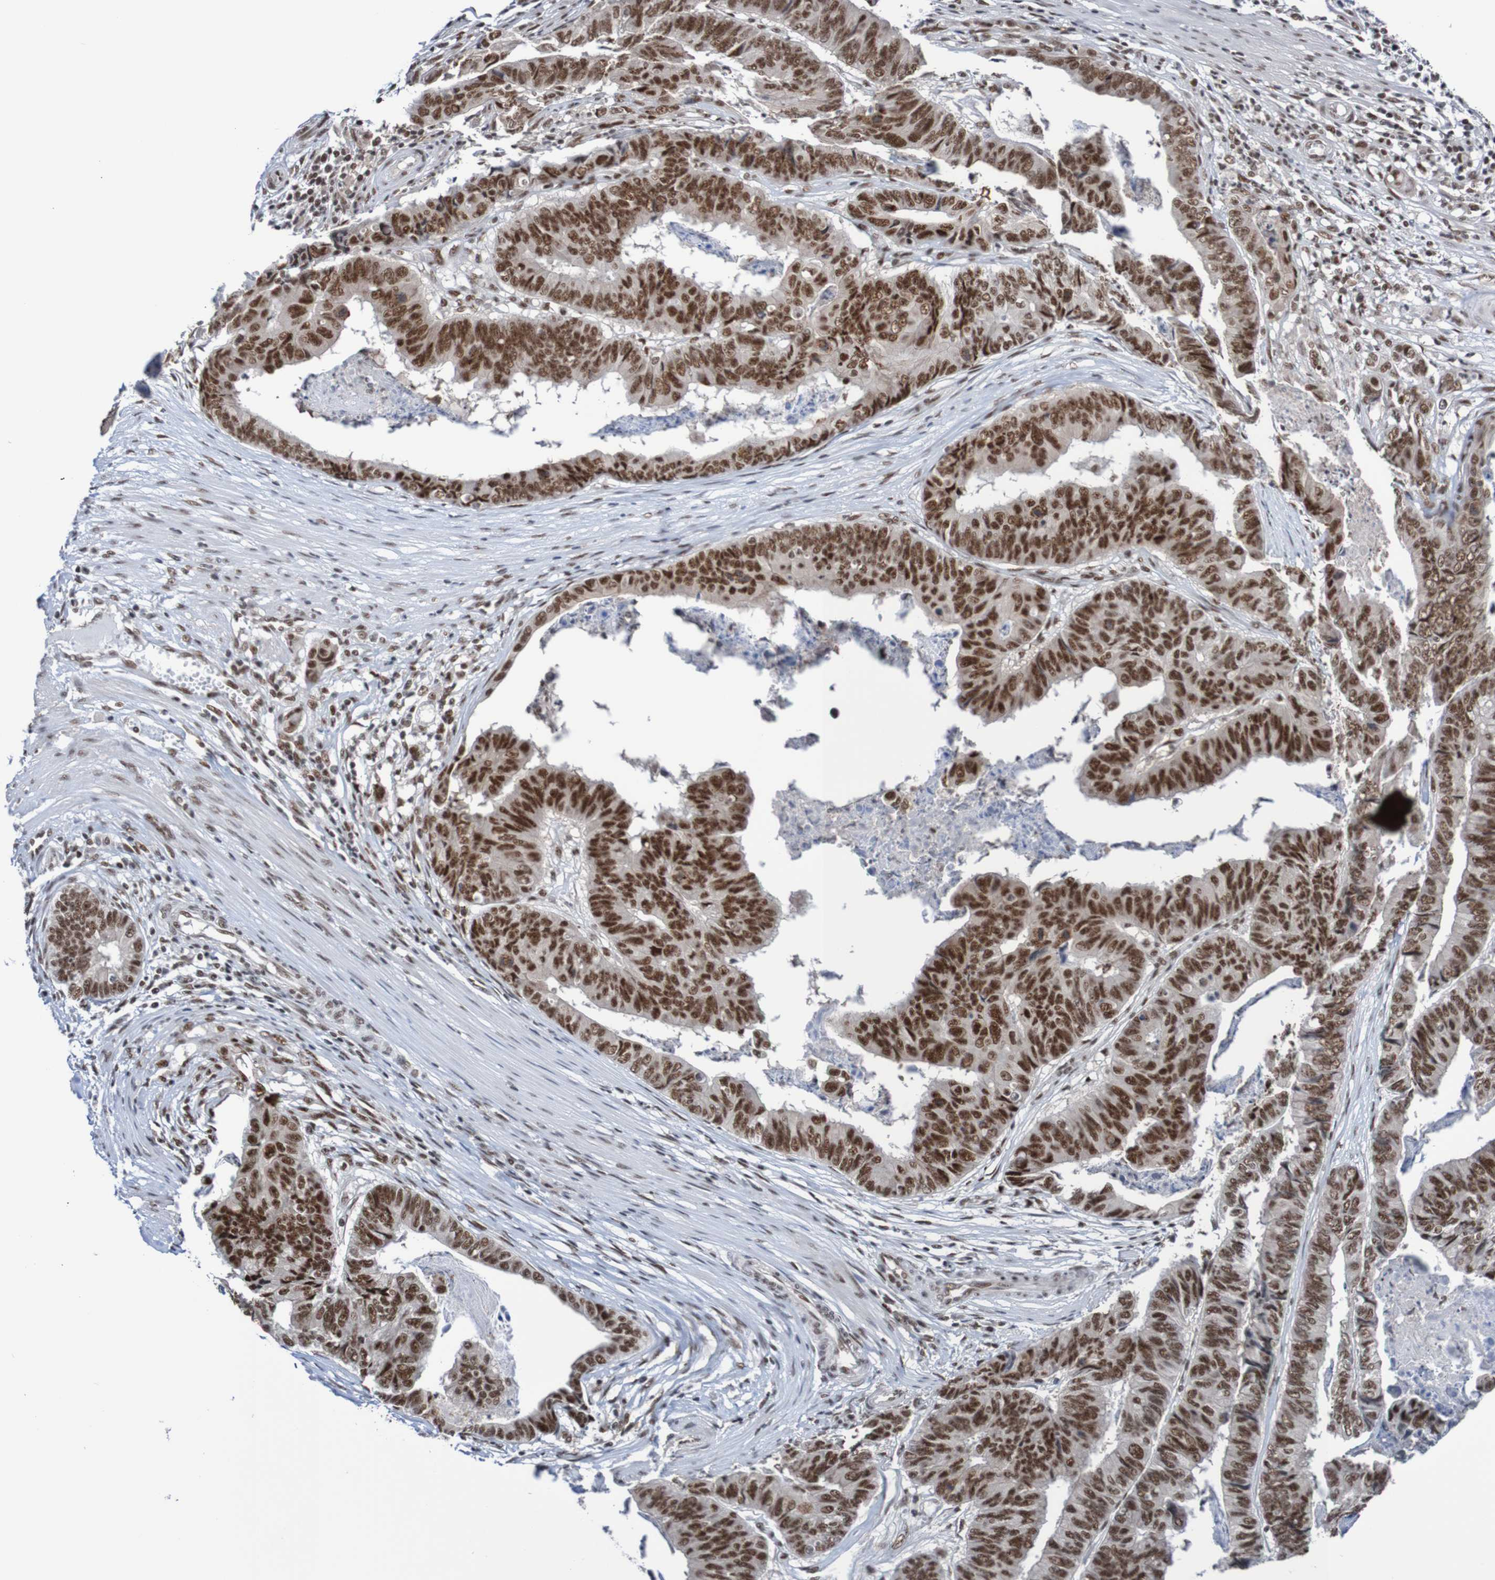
{"staining": {"intensity": "strong", "quantity": ">75%", "location": "nuclear"}, "tissue": "stomach cancer", "cell_type": "Tumor cells", "image_type": "cancer", "snomed": [{"axis": "morphology", "description": "Adenocarcinoma, NOS"}, {"axis": "topography", "description": "Stomach, lower"}], "caption": "Immunohistochemical staining of human stomach cancer demonstrates high levels of strong nuclear protein staining in approximately >75% of tumor cells.", "gene": "CDC5L", "patient": {"sex": "male", "age": 77}}